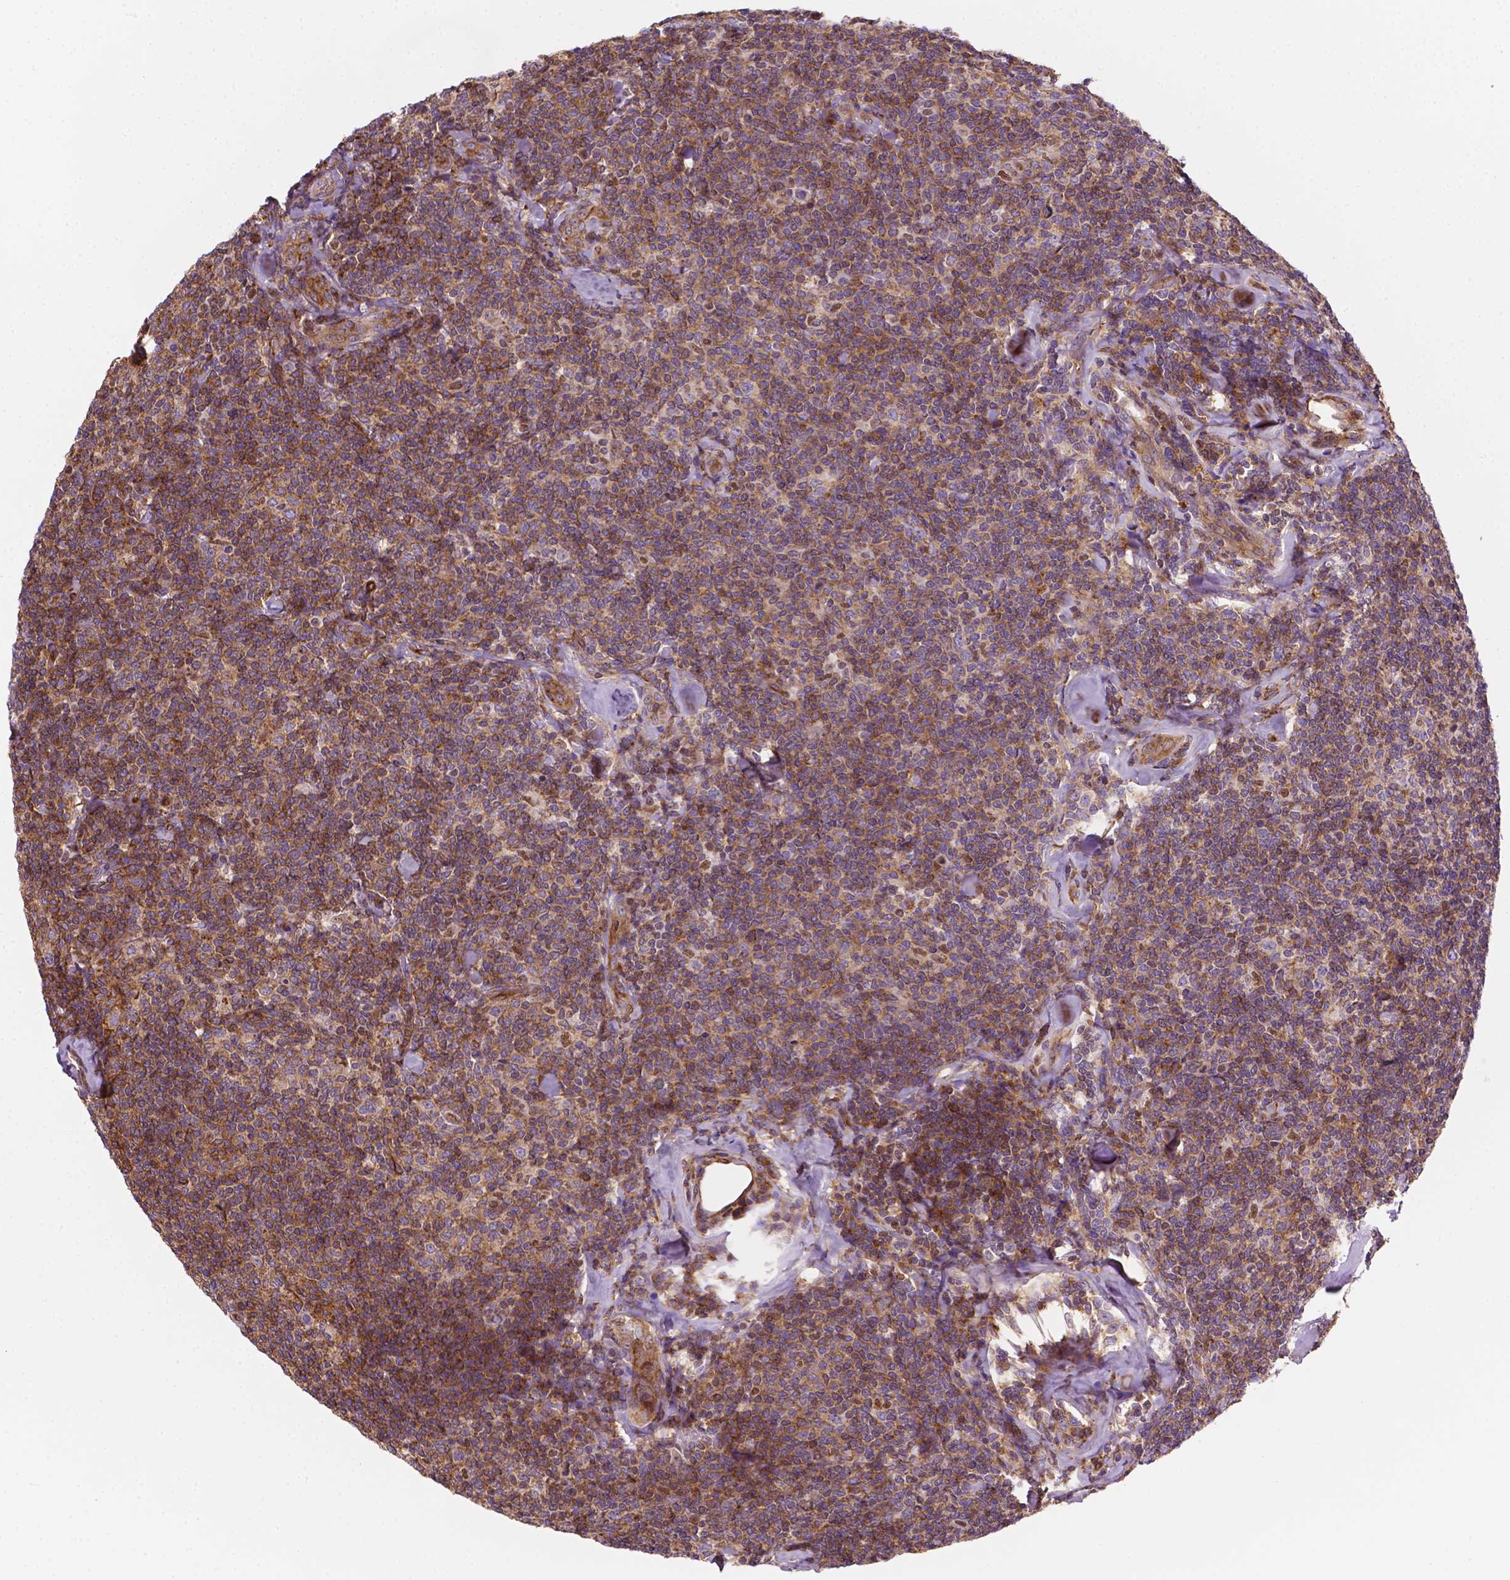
{"staining": {"intensity": "moderate", "quantity": ">75%", "location": "cytoplasmic/membranous"}, "tissue": "lymphoma", "cell_type": "Tumor cells", "image_type": "cancer", "snomed": [{"axis": "morphology", "description": "Malignant lymphoma, non-Hodgkin's type, Low grade"}, {"axis": "topography", "description": "Lymph node"}], "caption": "Immunohistochemical staining of human lymphoma shows medium levels of moderate cytoplasmic/membranous protein positivity in approximately >75% of tumor cells.", "gene": "DCN", "patient": {"sex": "female", "age": 56}}